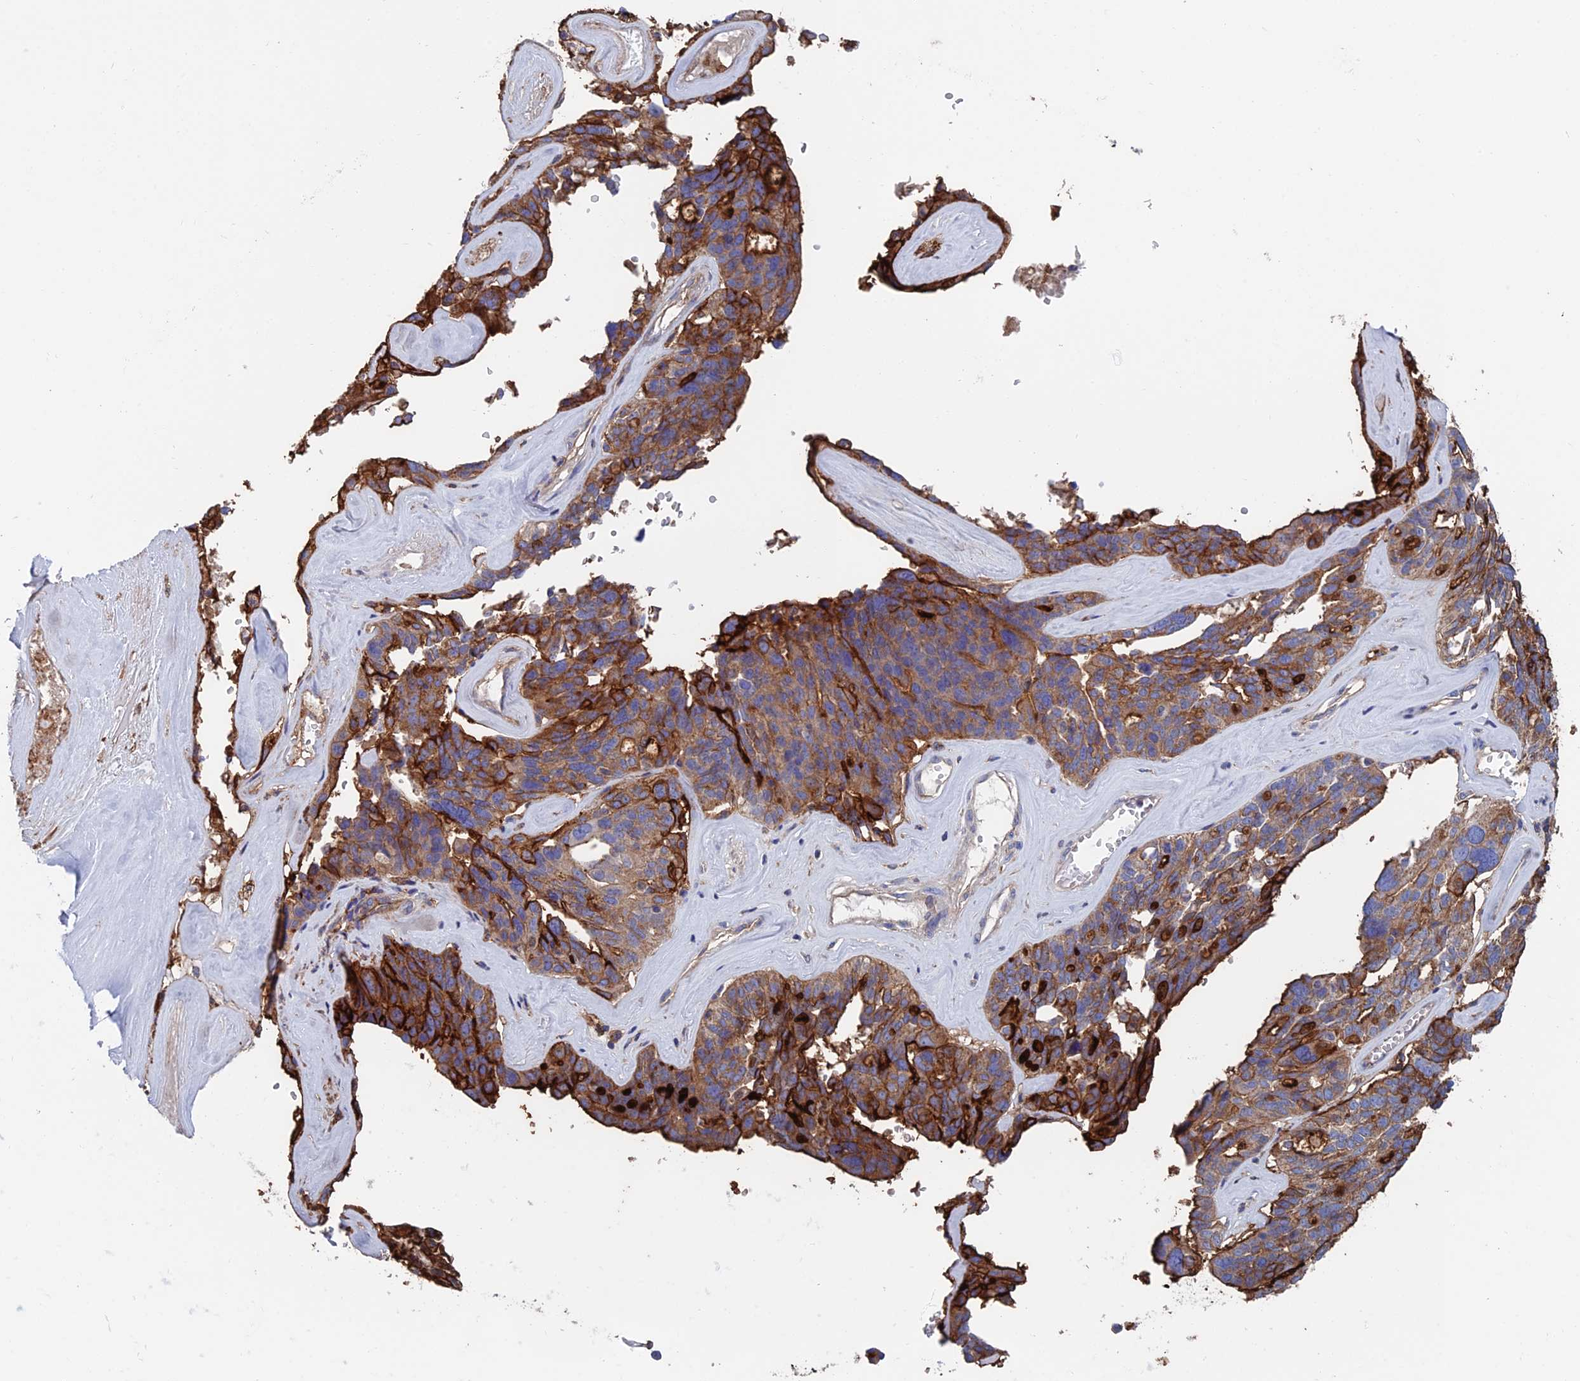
{"staining": {"intensity": "moderate", "quantity": ">75%", "location": "cytoplasmic/membranous"}, "tissue": "ovarian cancer", "cell_type": "Tumor cells", "image_type": "cancer", "snomed": [{"axis": "morphology", "description": "Cystadenocarcinoma, serous, NOS"}, {"axis": "topography", "description": "Ovary"}], "caption": "Human ovarian cancer stained with a protein marker shows moderate staining in tumor cells.", "gene": "SNX11", "patient": {"sex": "female", "age": 59}}